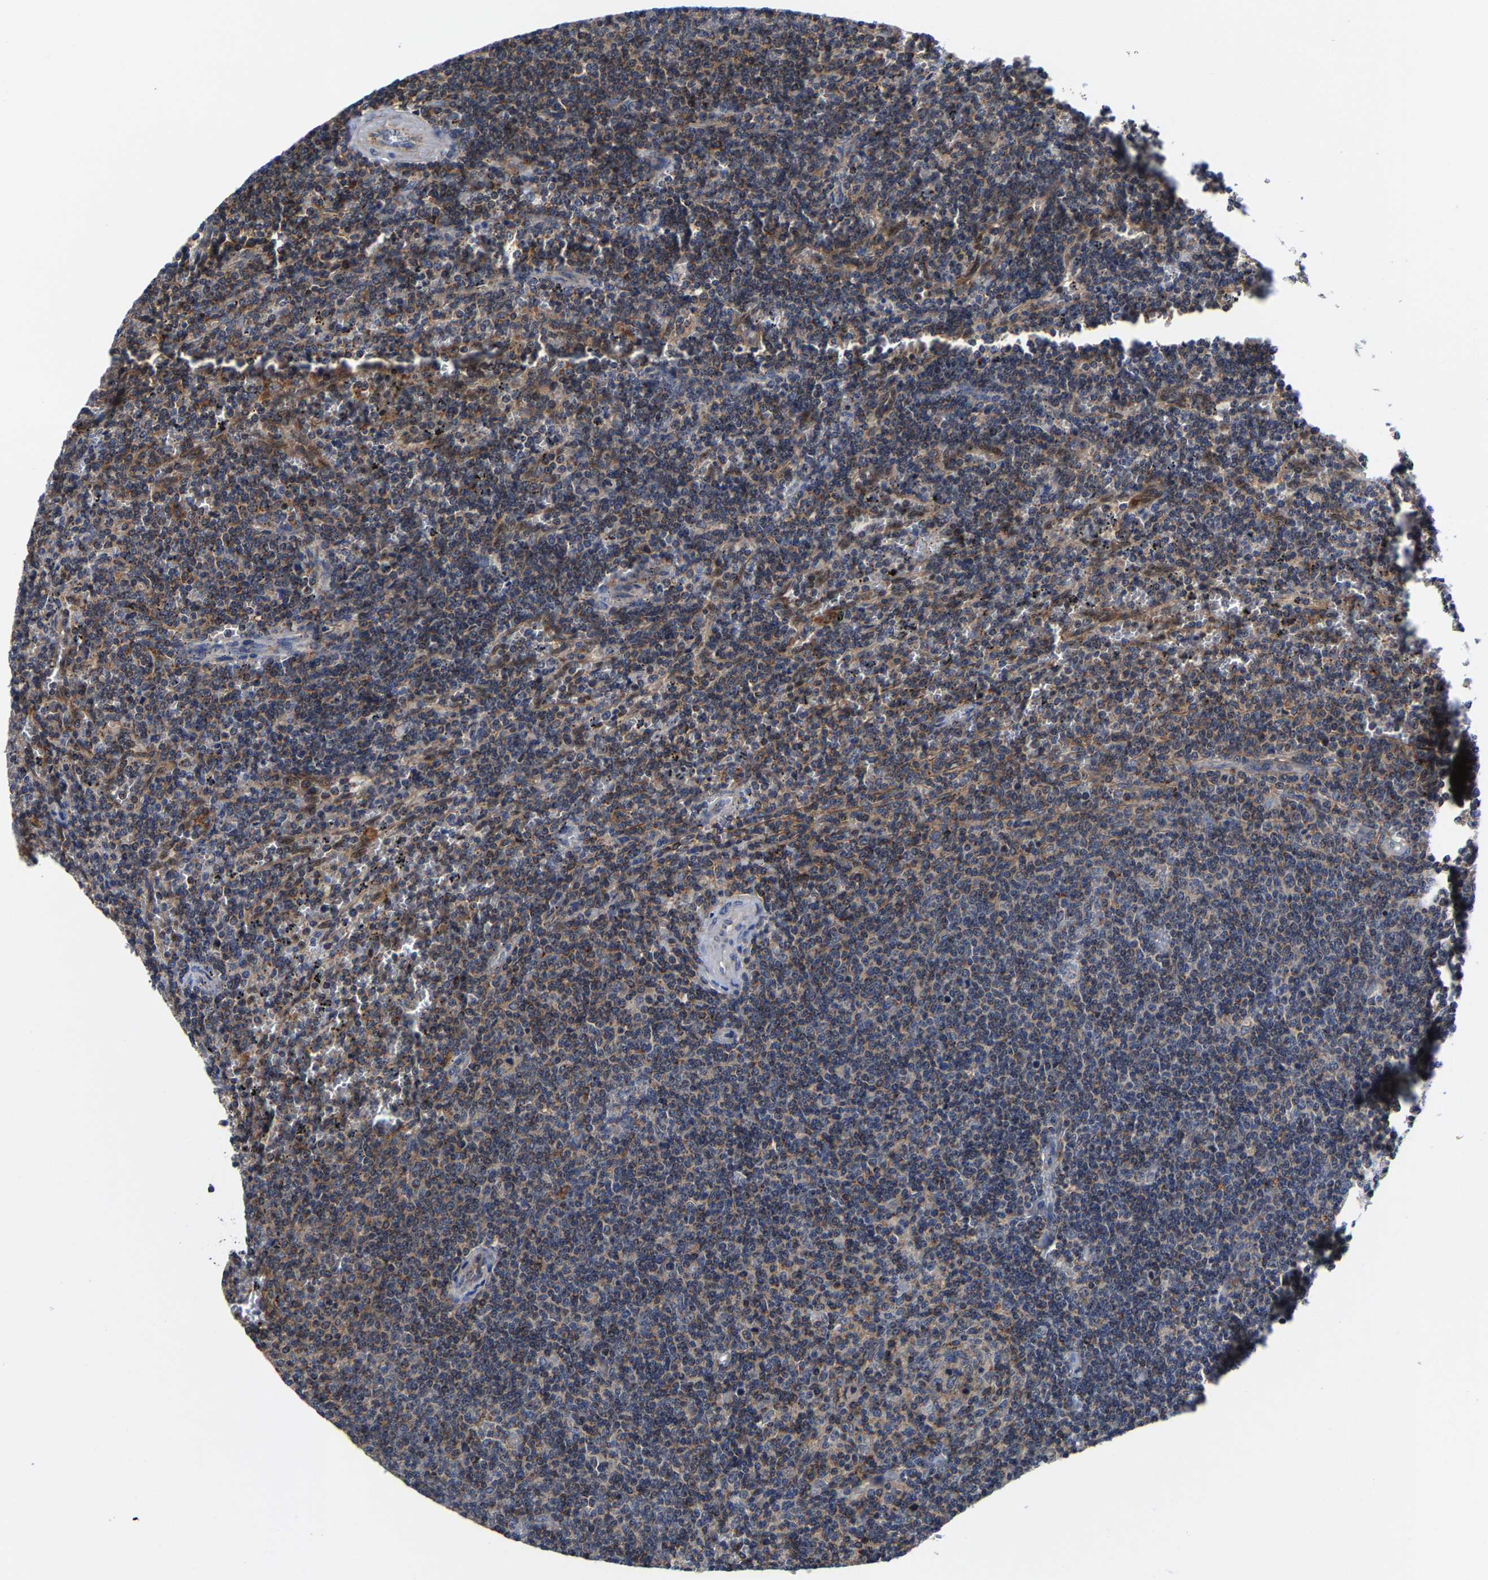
{"staining": {"intensity": "weak", "quantity": "<25%", "location": "cytoplasmic/membranous"}, "tissue": "lymphoma", "cell_type": "Tumor cells", "image_type": "cancer", "snomed": [{"axis": "morphology", "description": "Malignant lymphoma, non-Hodgkin's type, Low grade"}, {"axis": "topography", "description": "Spleen"}], "caption": "The immunohistochemistry photomicrograph has no significant expression in tumor cells of low-grade malignant lymphoma, non-Hodgkin's type tissue.", "gene": "PFKFB3", "patient": {"sex": "female", "age": 50}}